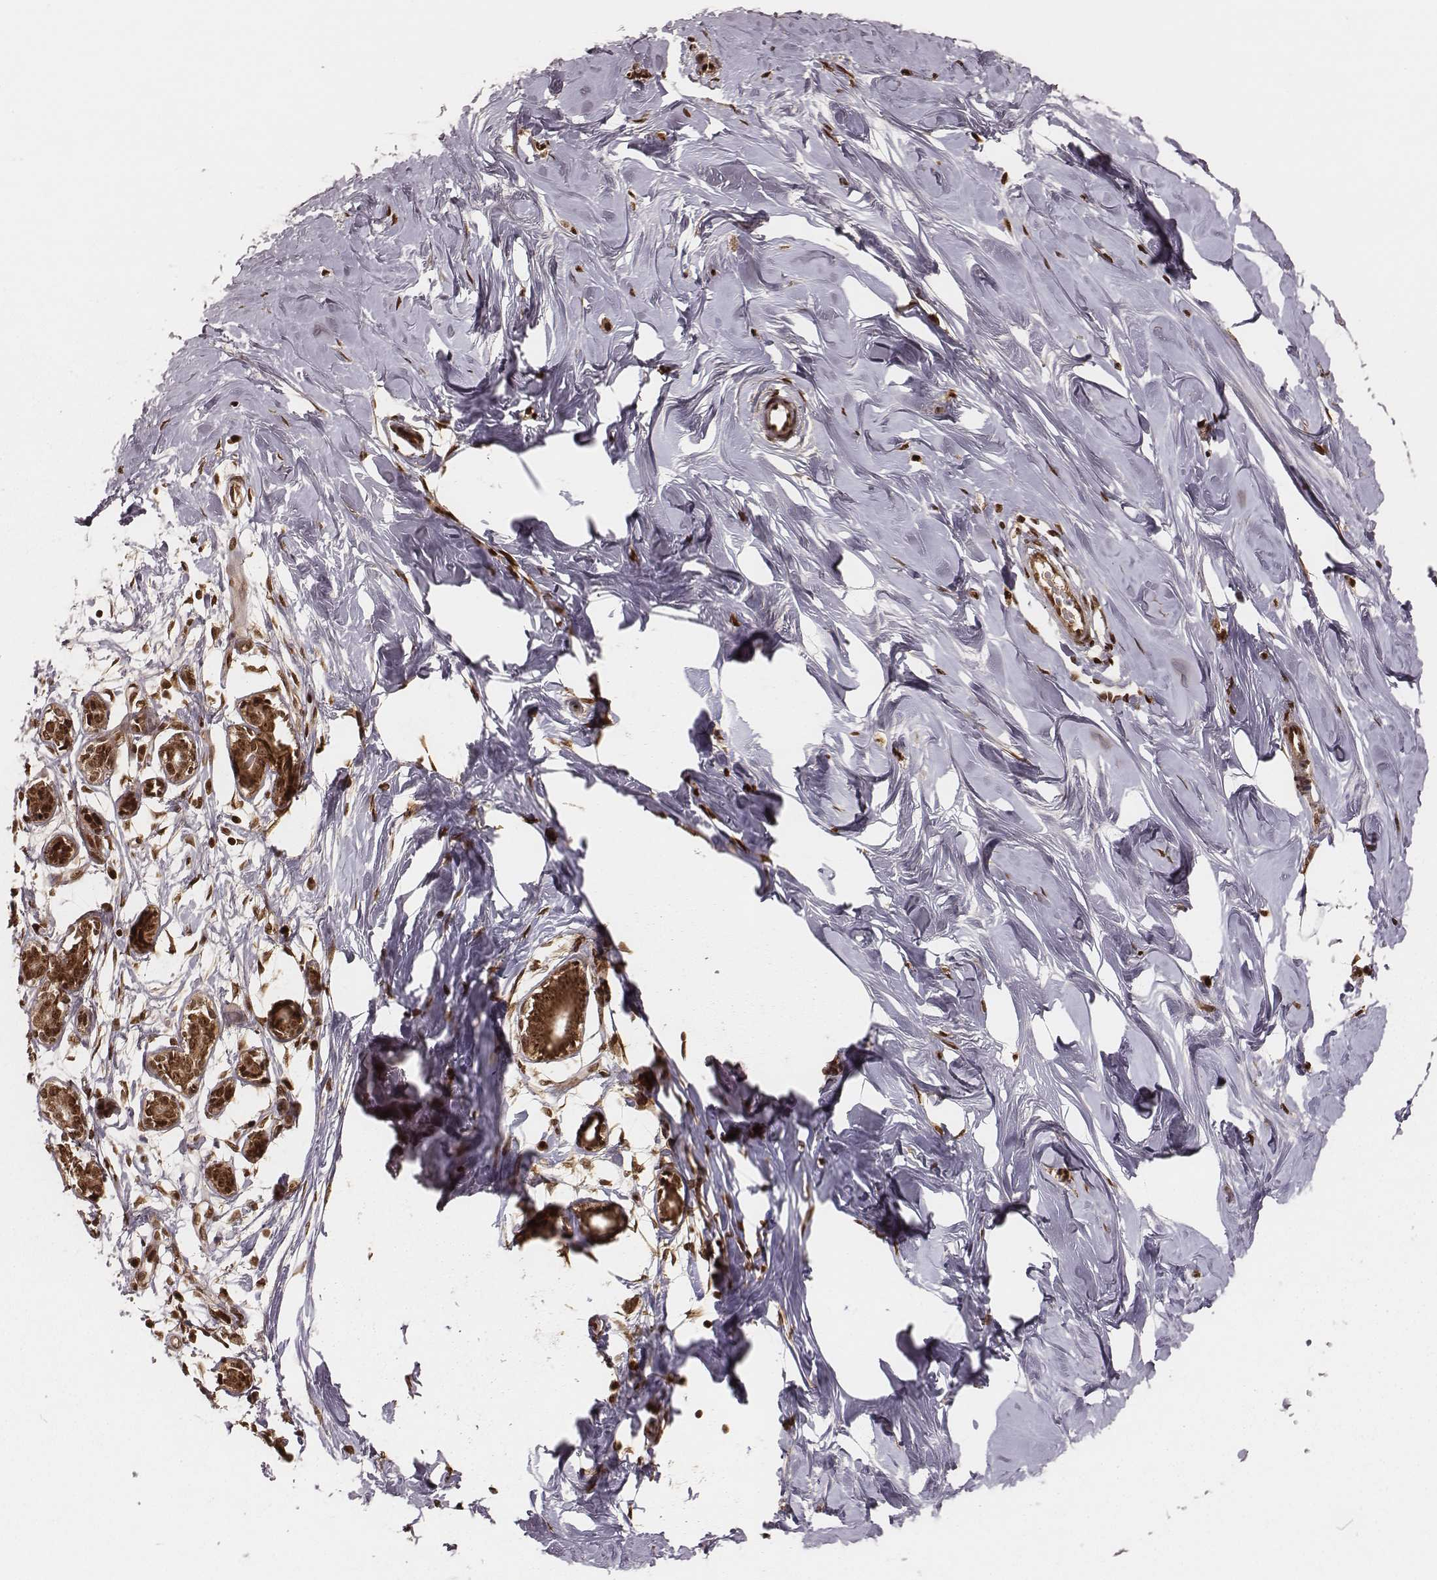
{"staining": {"intensity": "strong", "quantity": ">75%", "location": "nuclear"}, "tissue": "breast", "cell_type": "Adipocytes", "image_type": "normal", "snomed": [{"axis": "morphology", "description": "Normal tissue, NOS"}, {"axis": "topography", "description": "Breast"}], "caption": "Strong nuclear positivity is identified in about >75% of adipocytes in benign breast.", "gene": "NFX1", "patient": {"sex": "female", "age": 27}}